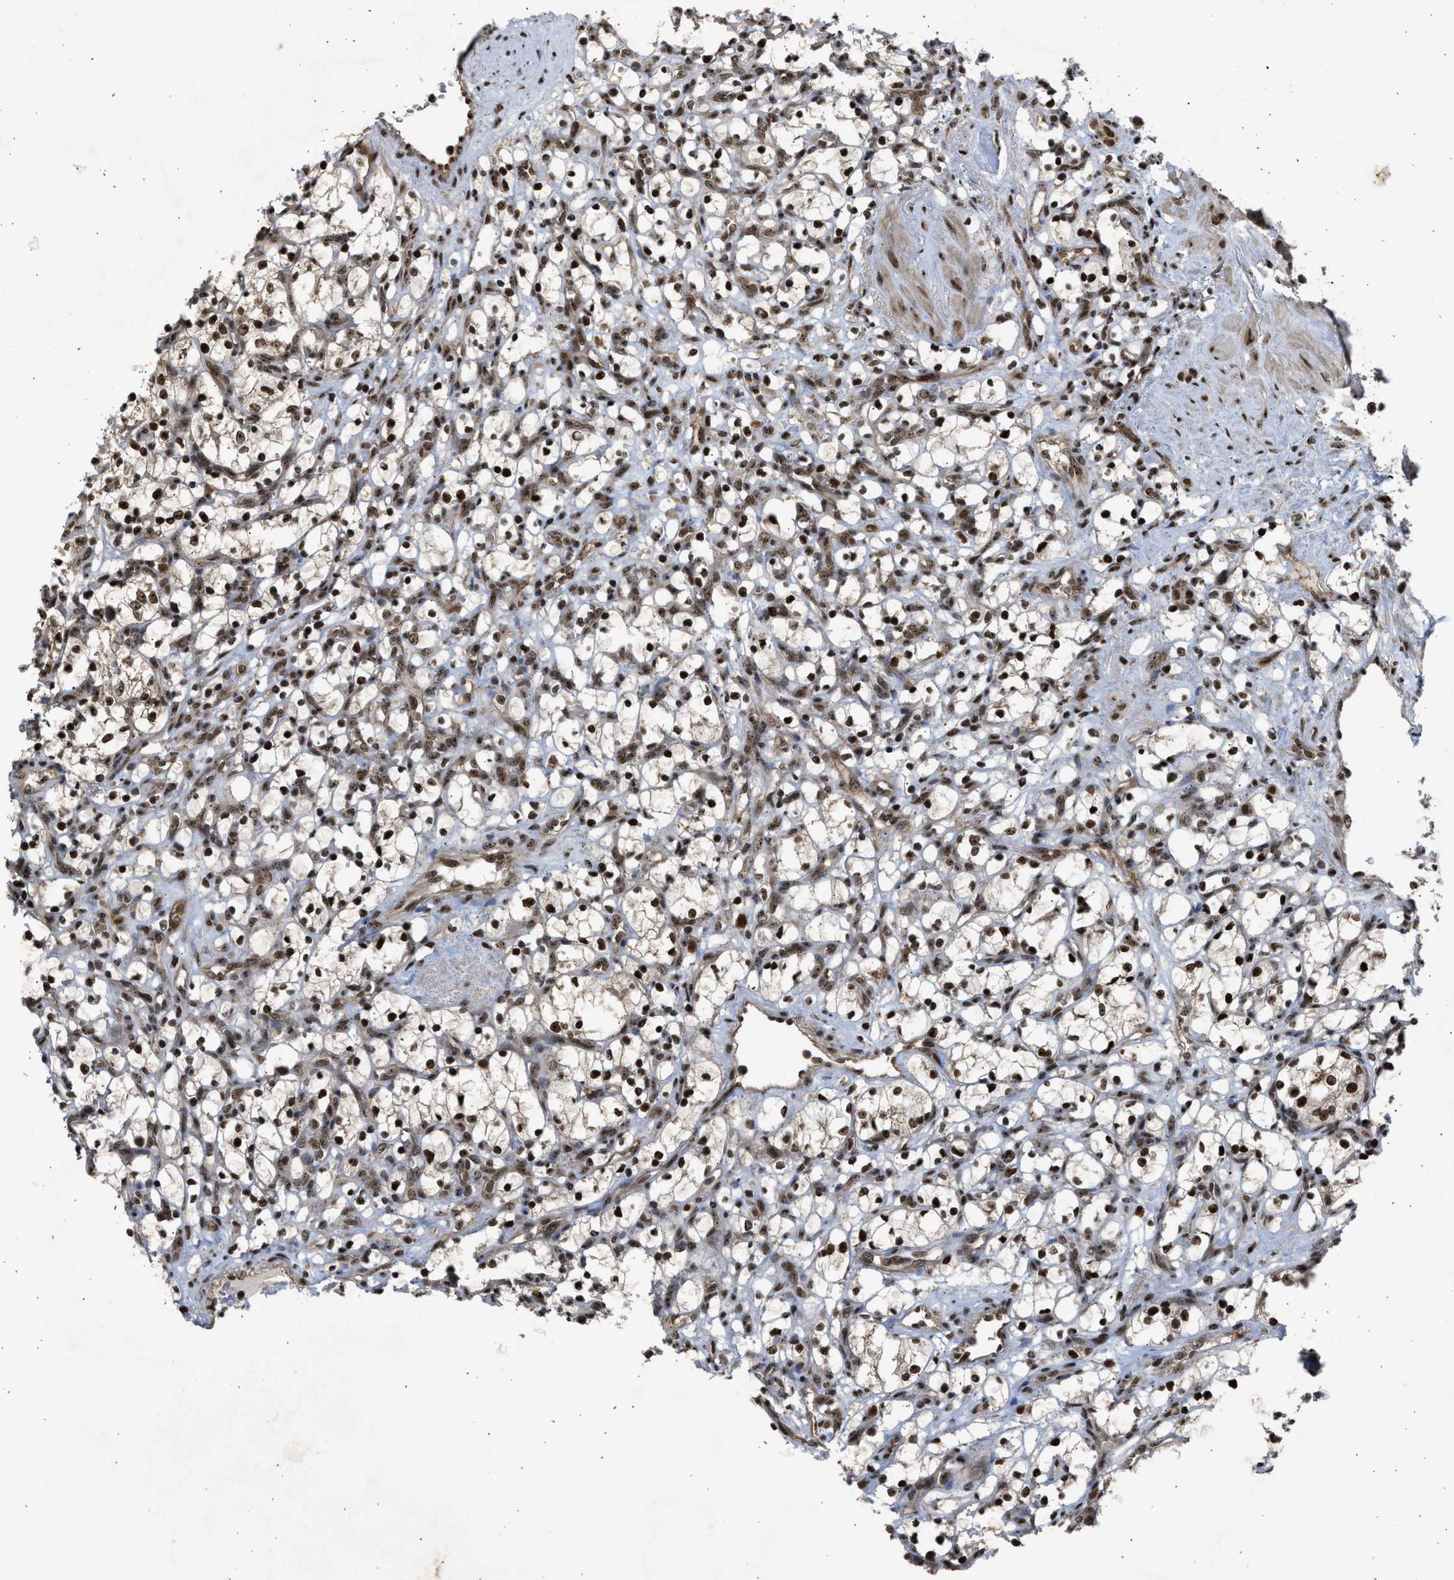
{"staining": {"intensity": "strong", "quantity": ">75%", "location": "nuclear"}, "tissue": "renal cancer", "cell_type": "Tumor cells", "image_type": "cancer", "snomed": [{"axis": "morphology", "description": "Adenocarcinoma, NOS"}, {"axis": "topography", "description": "Kidney"}], "caption": "Immunohistochemical staining of renal cancer (adenocarcinoma) displays high levels of strong nuclear expression in approximately >75% of tumor cells.", "gene": "TFDP2", "patient": {"sex": "female", "age": 69}}